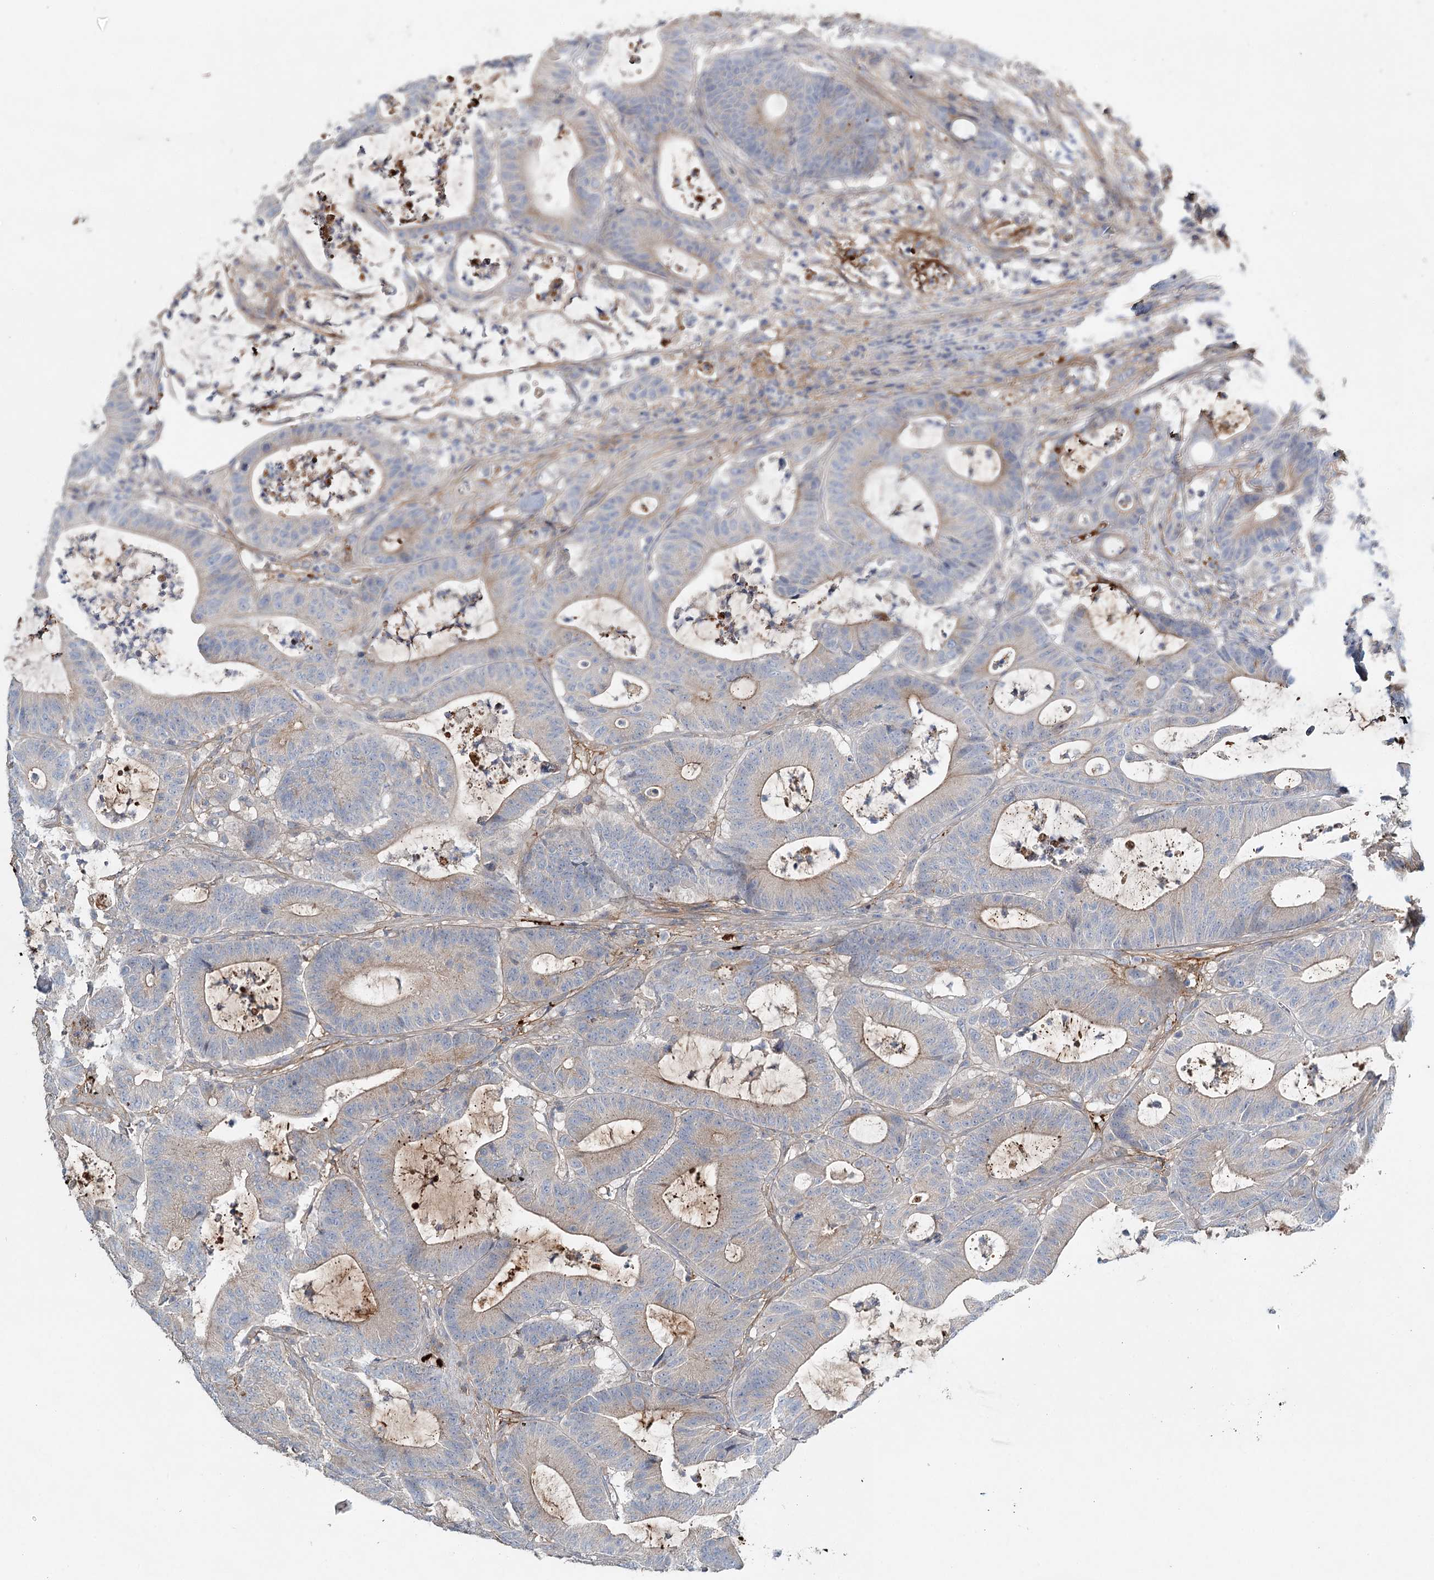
{"staining": {"intensity": "weak", "quantity": "<25%", "location": "cytoplasmic/membranous"}, "tissue": "colorectal cancer", "cell_type": "Tumor cells", "image_type": "cancer", "snomed": [{"axis": "morphology", "description": "Adenocarcinoma, NOS"}, {"axis": "topography", "description": "Colon"}], "caption": "The image shows no significant expression in tumor cells of colorectal cancer (adenocarcinoma).", "gene": "ALKBH8", "patient": {"sex": "female", "age": 84}}